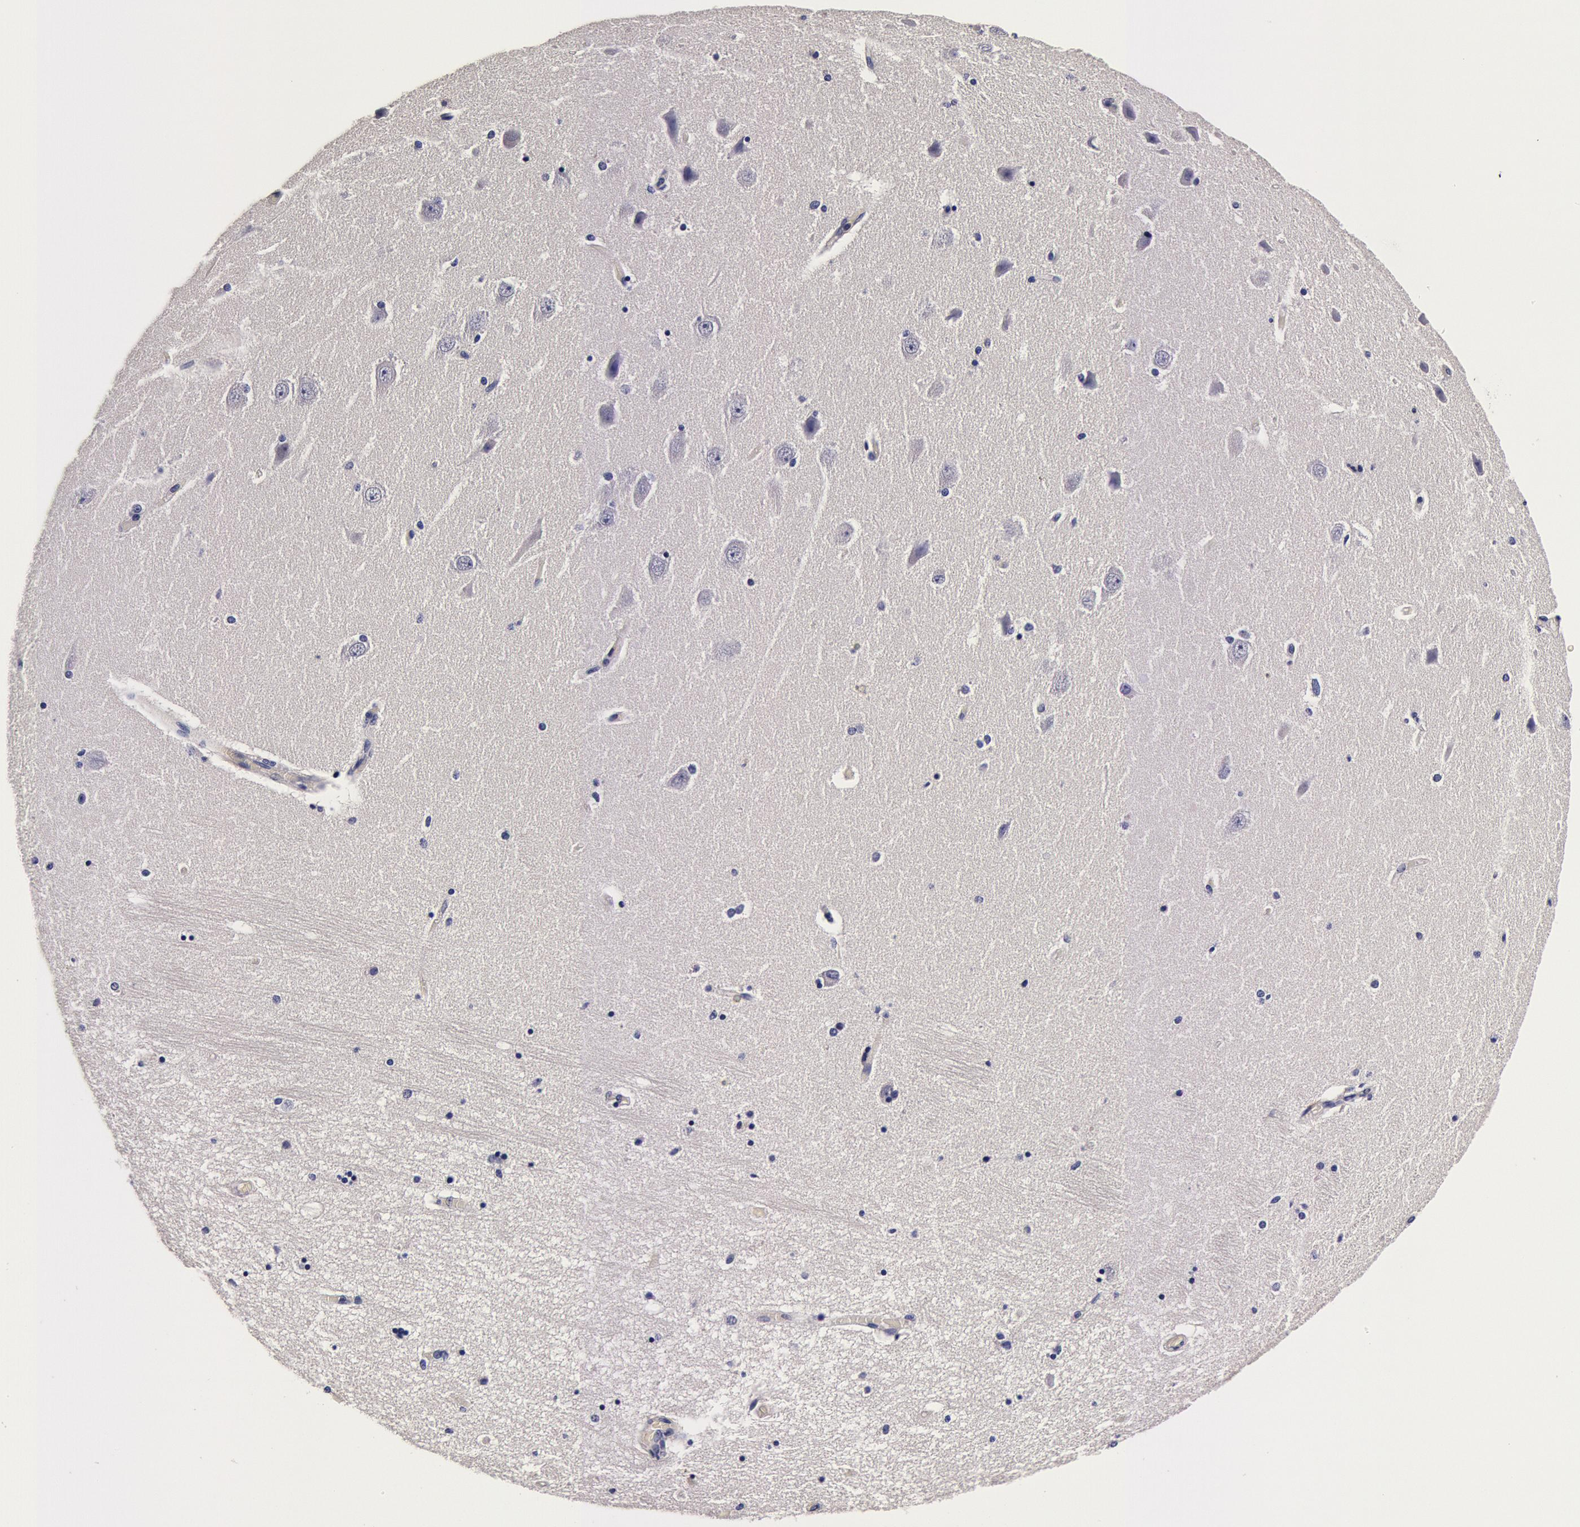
{"staining": {"intensity": "negative", "quantity": "none", "location": "none"}, "tissue": "hippocampus", "cell_type": "Glial cells", "image_type": "normal", "snomed": [{"axis": "morphology", "description": "Normal tissue, NOS"}, {"axis": "topography", "description": "Hippocampus"}], "caption": "The image demonstrates no staining of glial cells in benign hippocampus.", "gene": "CCDC22", "patient": {"sex": "female", "age": 54}}